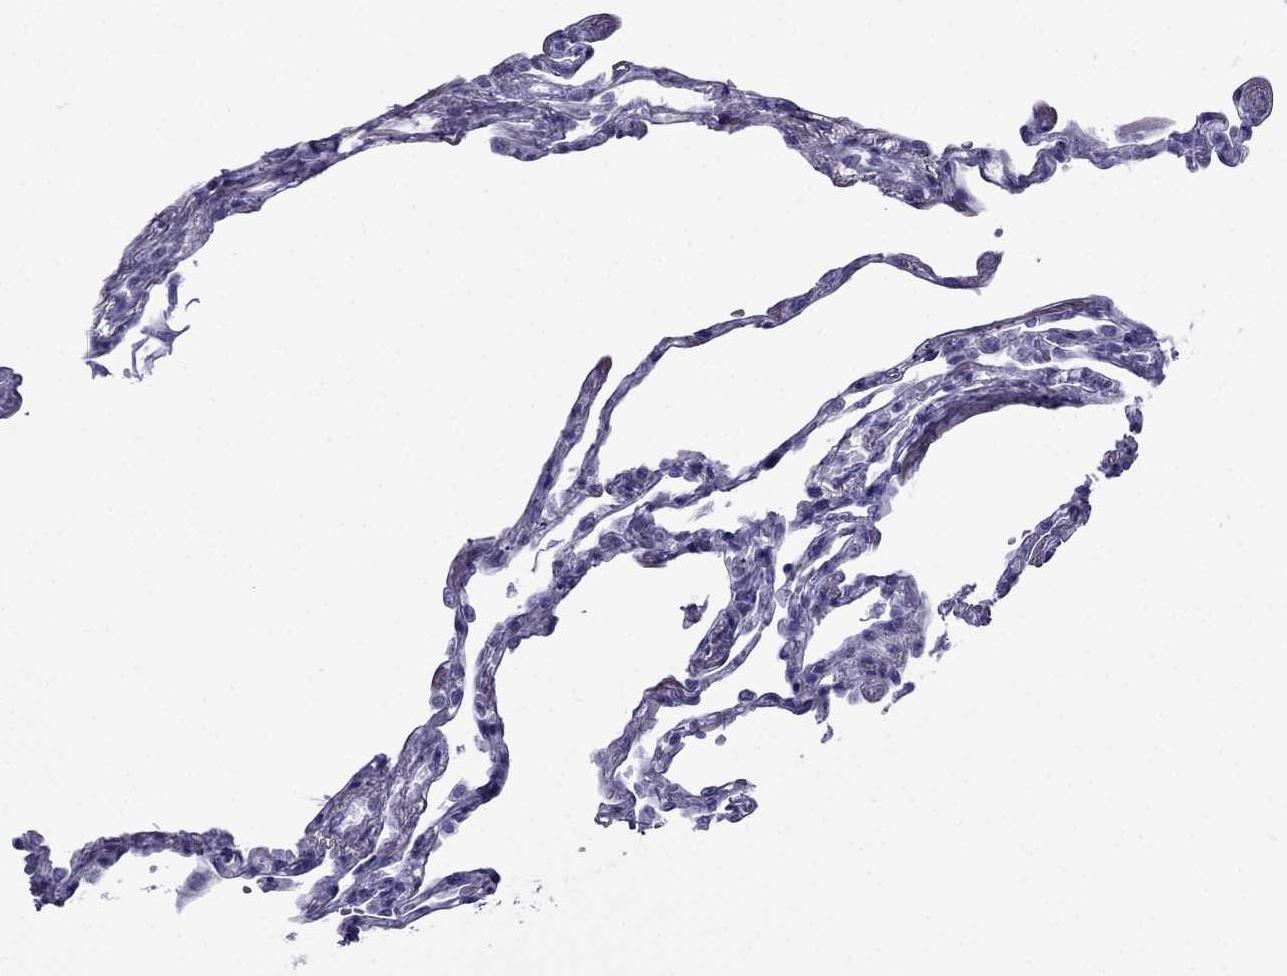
{"staining": {"intensity": "negative", "quantity": "none", "location": "none"}, "tissue": "lung", "cell_type": "Alveolar cells", "image_type": "normal", "snomed": [{"axis": "morphology", "description": "Normal tissue, NOS"}, {"axis": "topography", "description": "Lung"}], "caption": "Alveolar cells are negative for brown protein staining in benign lung. The staining is performed using DAB (3,3'-diaminobenzidine) brown chromogen with nuclei counter-stained in using hematoxylin.", "gene": "TFF3", "patient": {"sex": "male", "age": 78}}